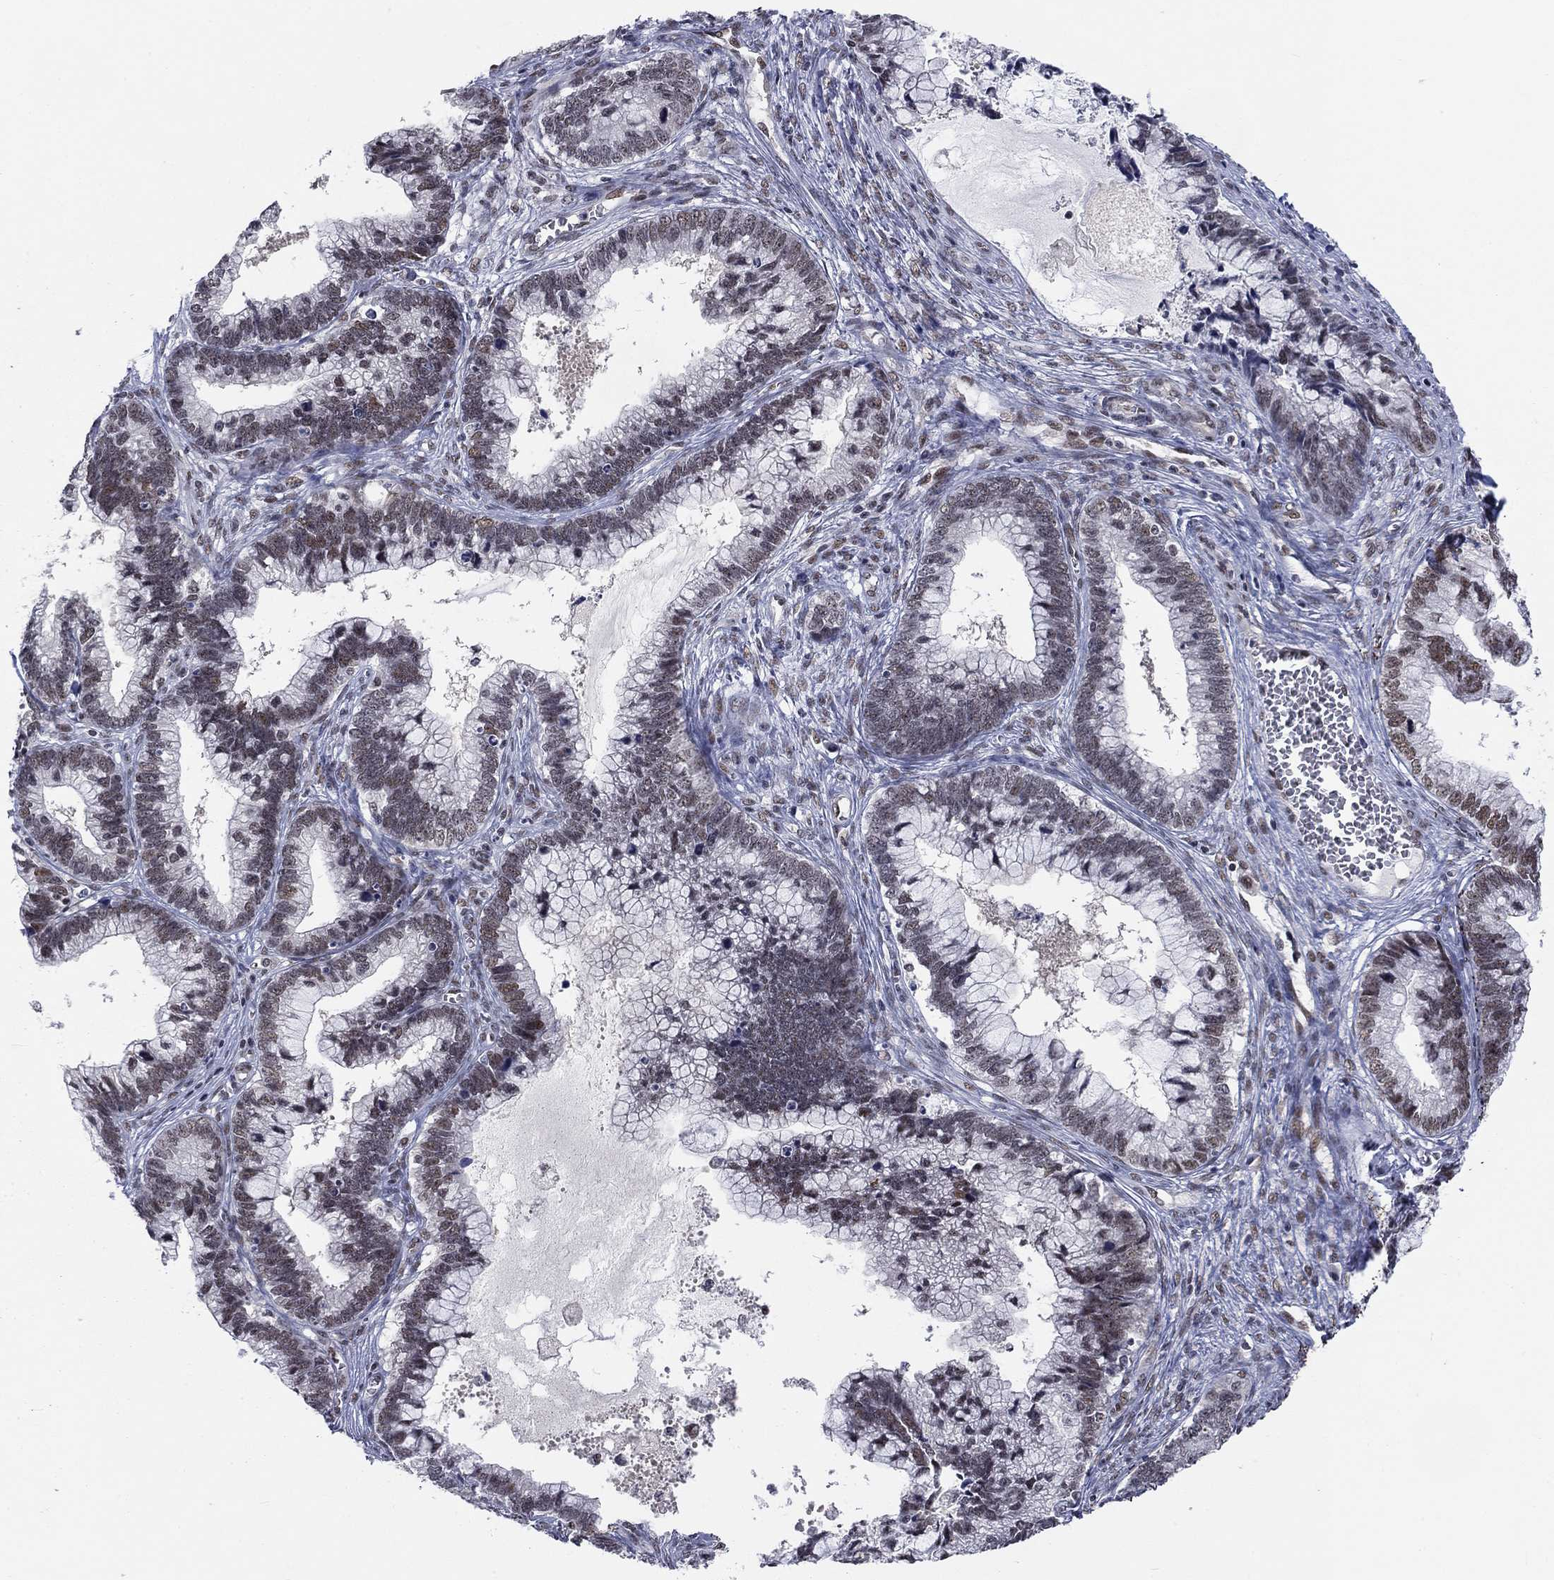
{"staining": {"intensity": "moderate", "quantity": "<25%", "location": "nuclear"}, "tissue": "cervical cancer", "cell_type": "Tumor cells", "image_type": "cancer", "snomed": [{"axis": "morphology", "description": "Adenocarcinoma, NOS"}, {"axis": "topography", "description": "Cervix"}], "caption": "High-power microscopy captured an IHC photomicrograph of cervical cancer (adenocarcinoma), revealing moderate nuclear positivity in approximately <25% of tumor cells. (DAB IHC with brightfield microscopy, high magnification).", "gene": "FYTTD1", "patient": {"sex": "female", "age": 44}}